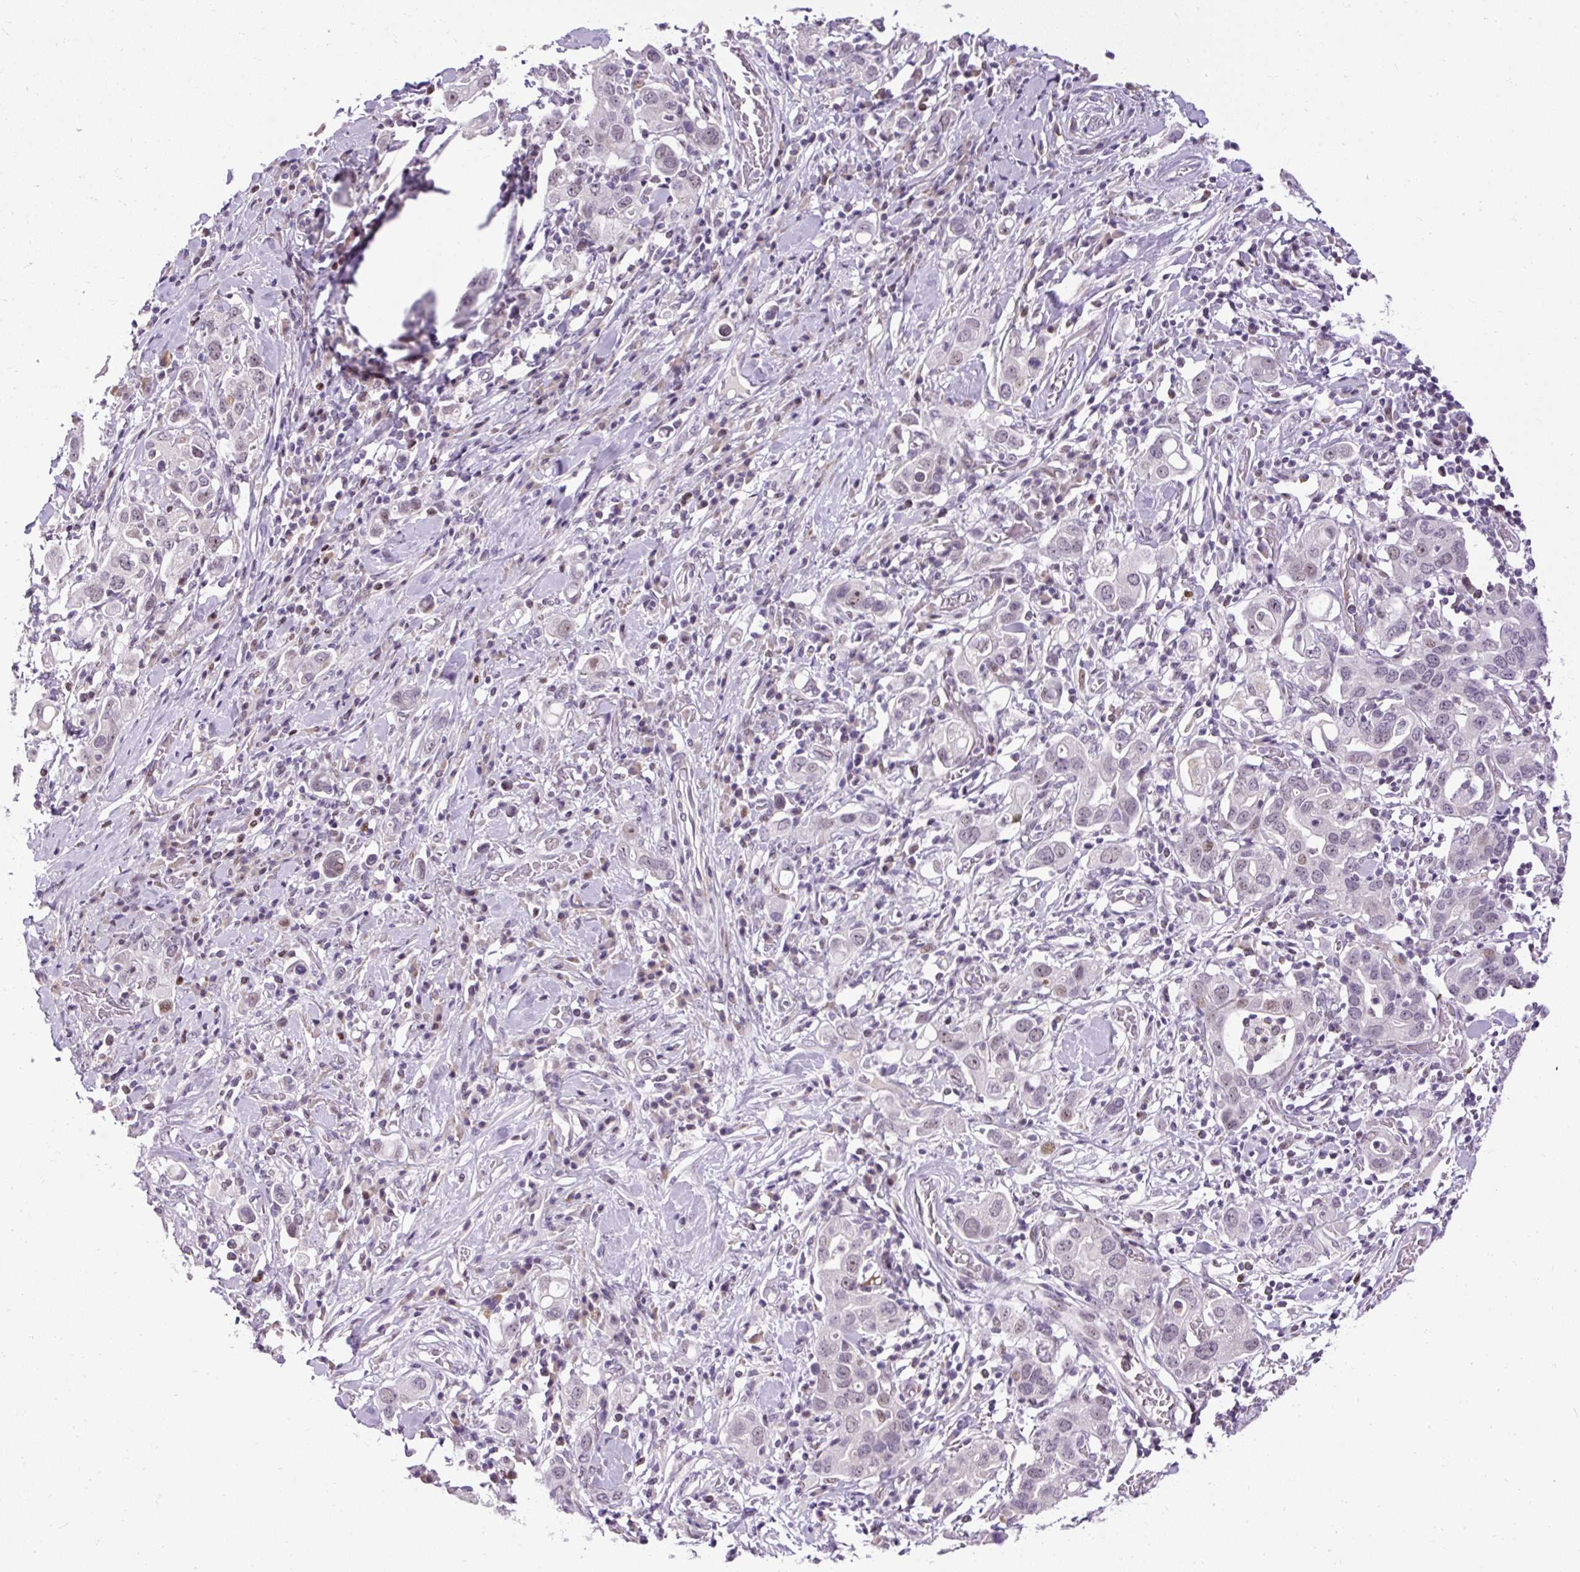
{"staining": {"intensity": "moderate", "quantity": "<25%", "location": "nuclear"}, "tissue": "stomach cancer", "cell_type": "Tumor cells", "image_type": "cancer", "snomed": [{"axis": "morphology", "description": "Adenocarcinoma, NOS"}, {"axis": "topography", "description": "Stomach, upper"}], "caption": "A brown stain highlights moderate nuclear positivity of a protein in human stomach cancer tumor cells.", "gene": "ARHGEF18", "patient": {"sex": "male", "age": 62}}